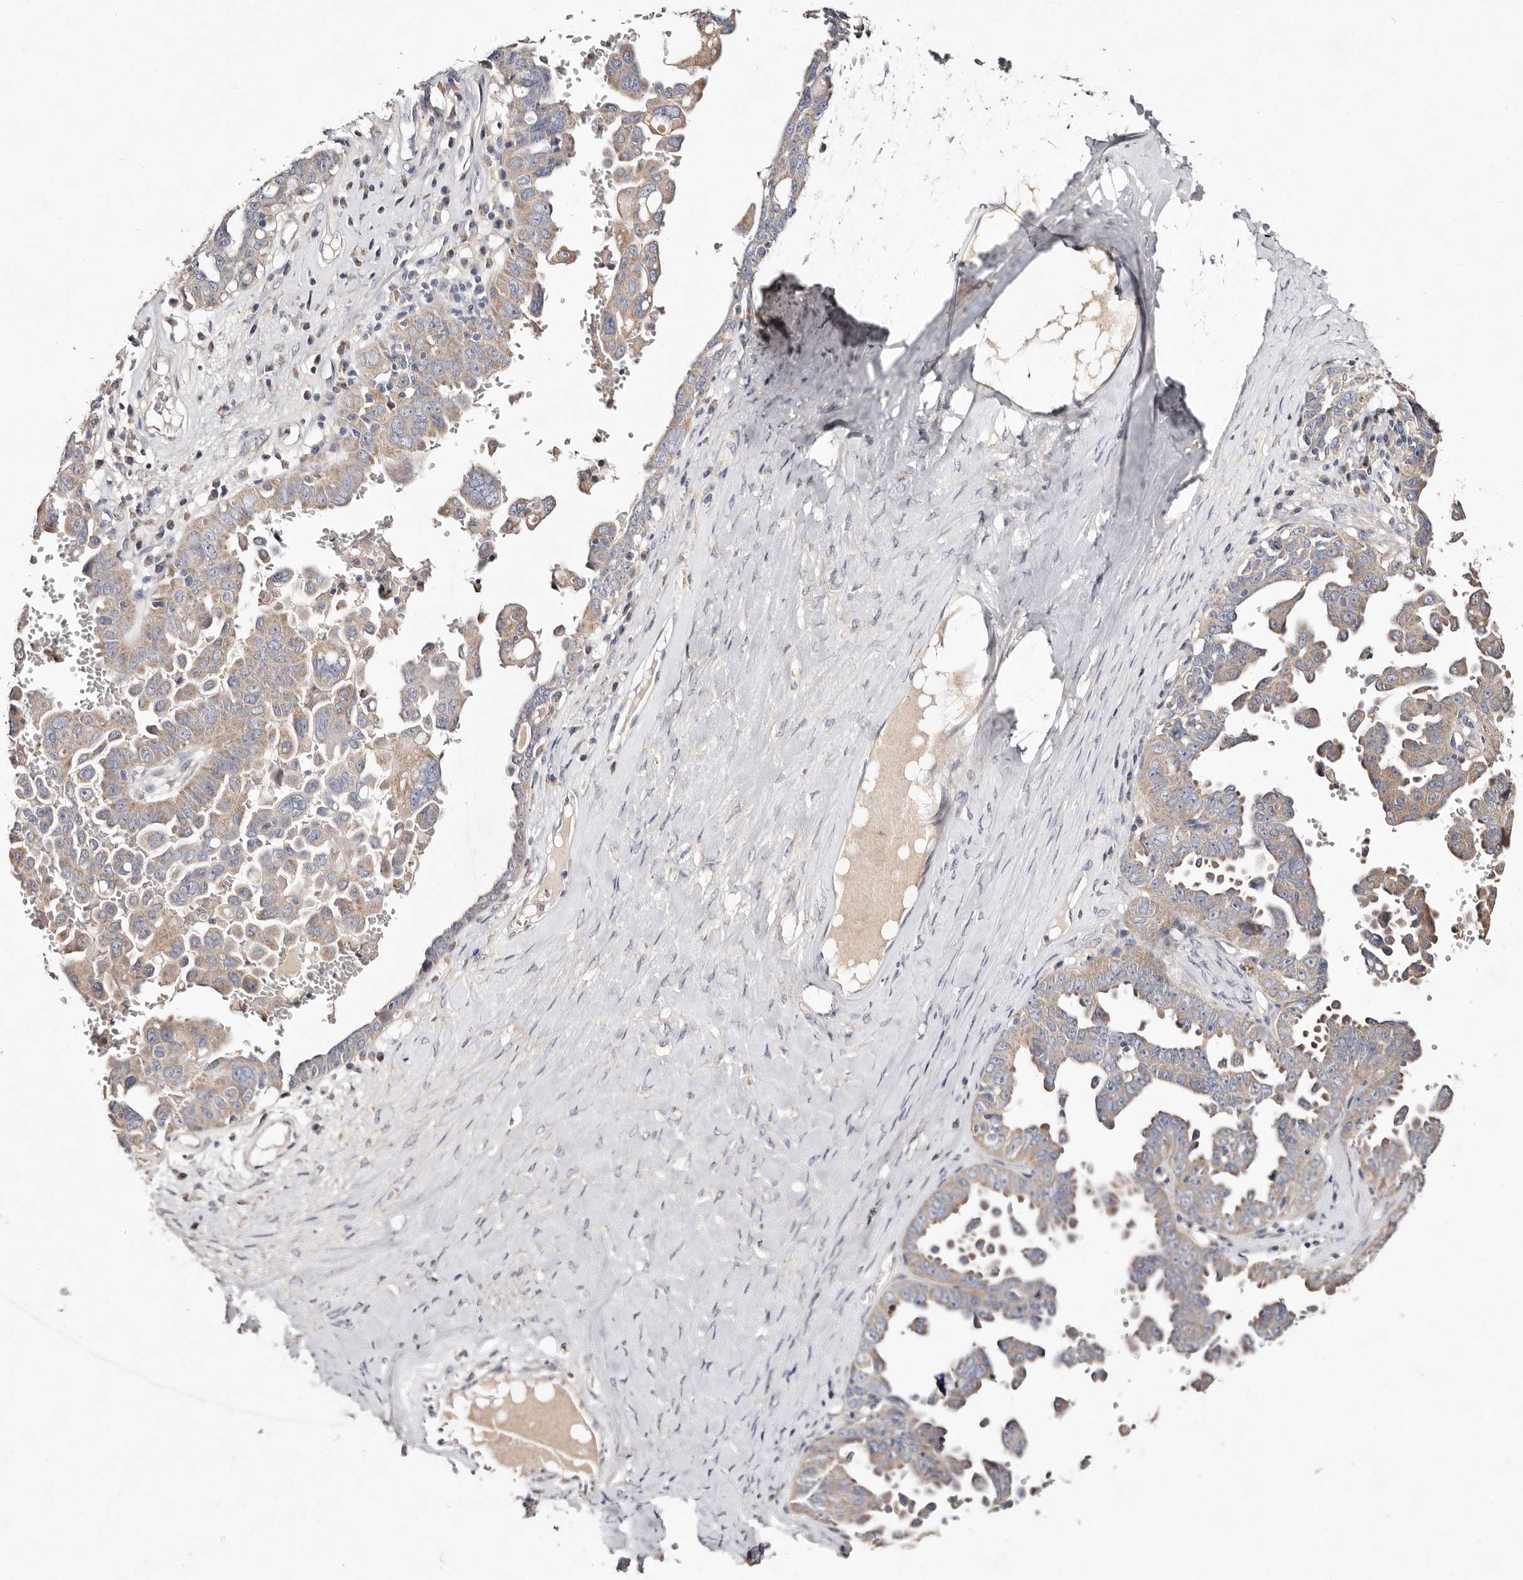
{"staining": {"intensity": "weak", "quantity": "25%-75%", "location": "cytoplasmic/membranous"}, "tissue": "ovarian cancer", "cell_type": "Tumor cells", "image_type": "cancer", "snomed": [{"axis": "morphology", "description": "Carcinoma, endometroid"}, {"axis": "topography", "description": "Ovary"}], "caption": "Ovarian cancer (endometroid carcinoma) stained with DAB IHC shows low levels of weak cytoplasmic/membranous expression in approximately 25%-75% of tumor cells.", "gene": "TSC2", "patient": {"sex": "female", "age": 62}}